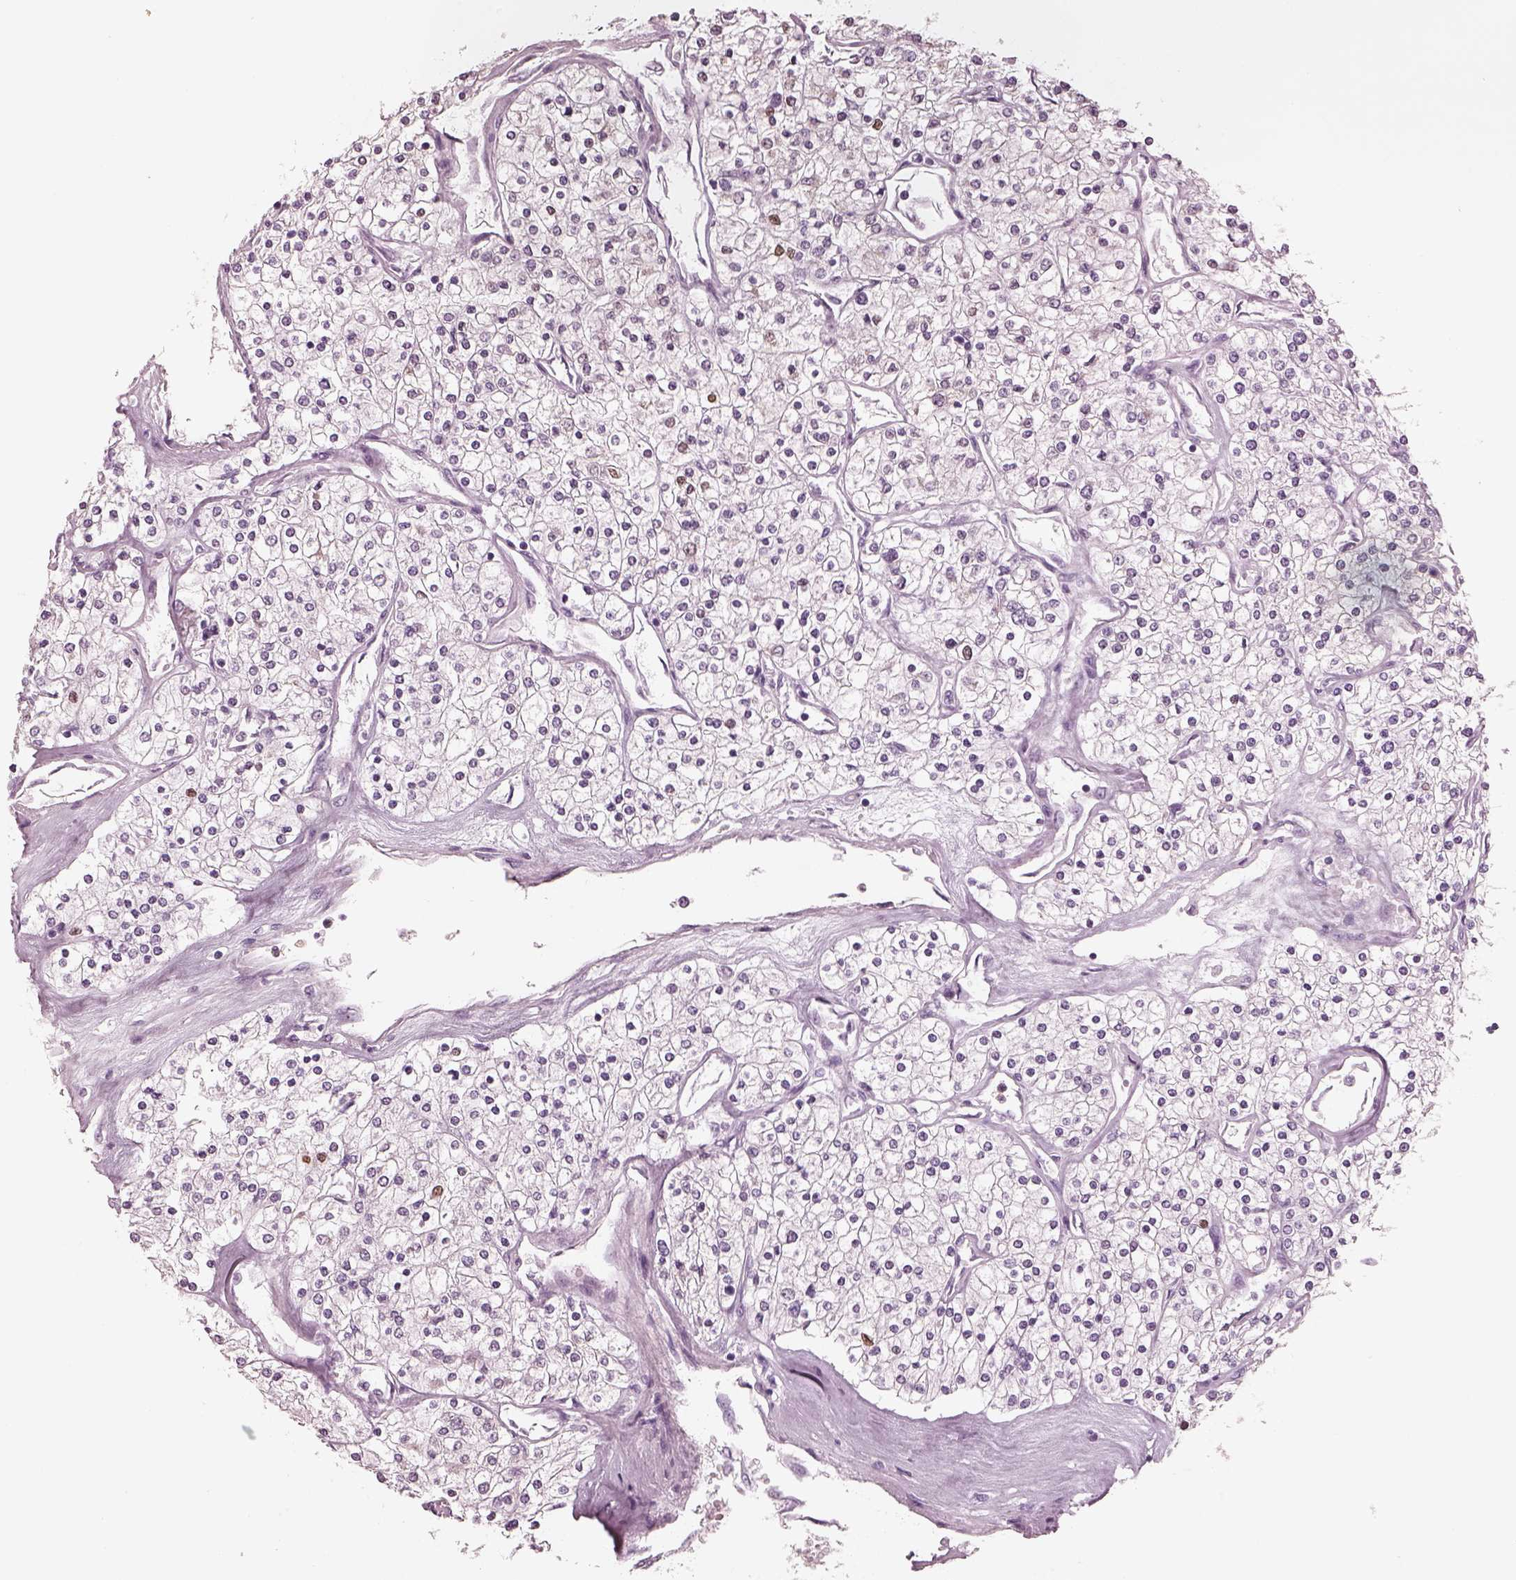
{"staining": {"intensity": "negative", "quantity": "none", "location": "none"}, "tissue": "renal cancer", "cell_type": "Tumor cells", "image_type": "cancer", "snomed": [{"axis": "morphology", "description": "Adenocarcinoma, NOS"}, {"axis": "topography", "description": "Kidney"}], "caption": "DAB immunohistochemical staining of human renal adenocarcinoma displays no significant positivity in tumor cells.", "gene": "CSH1", "patient": {"sex": "male", "age": 80}}